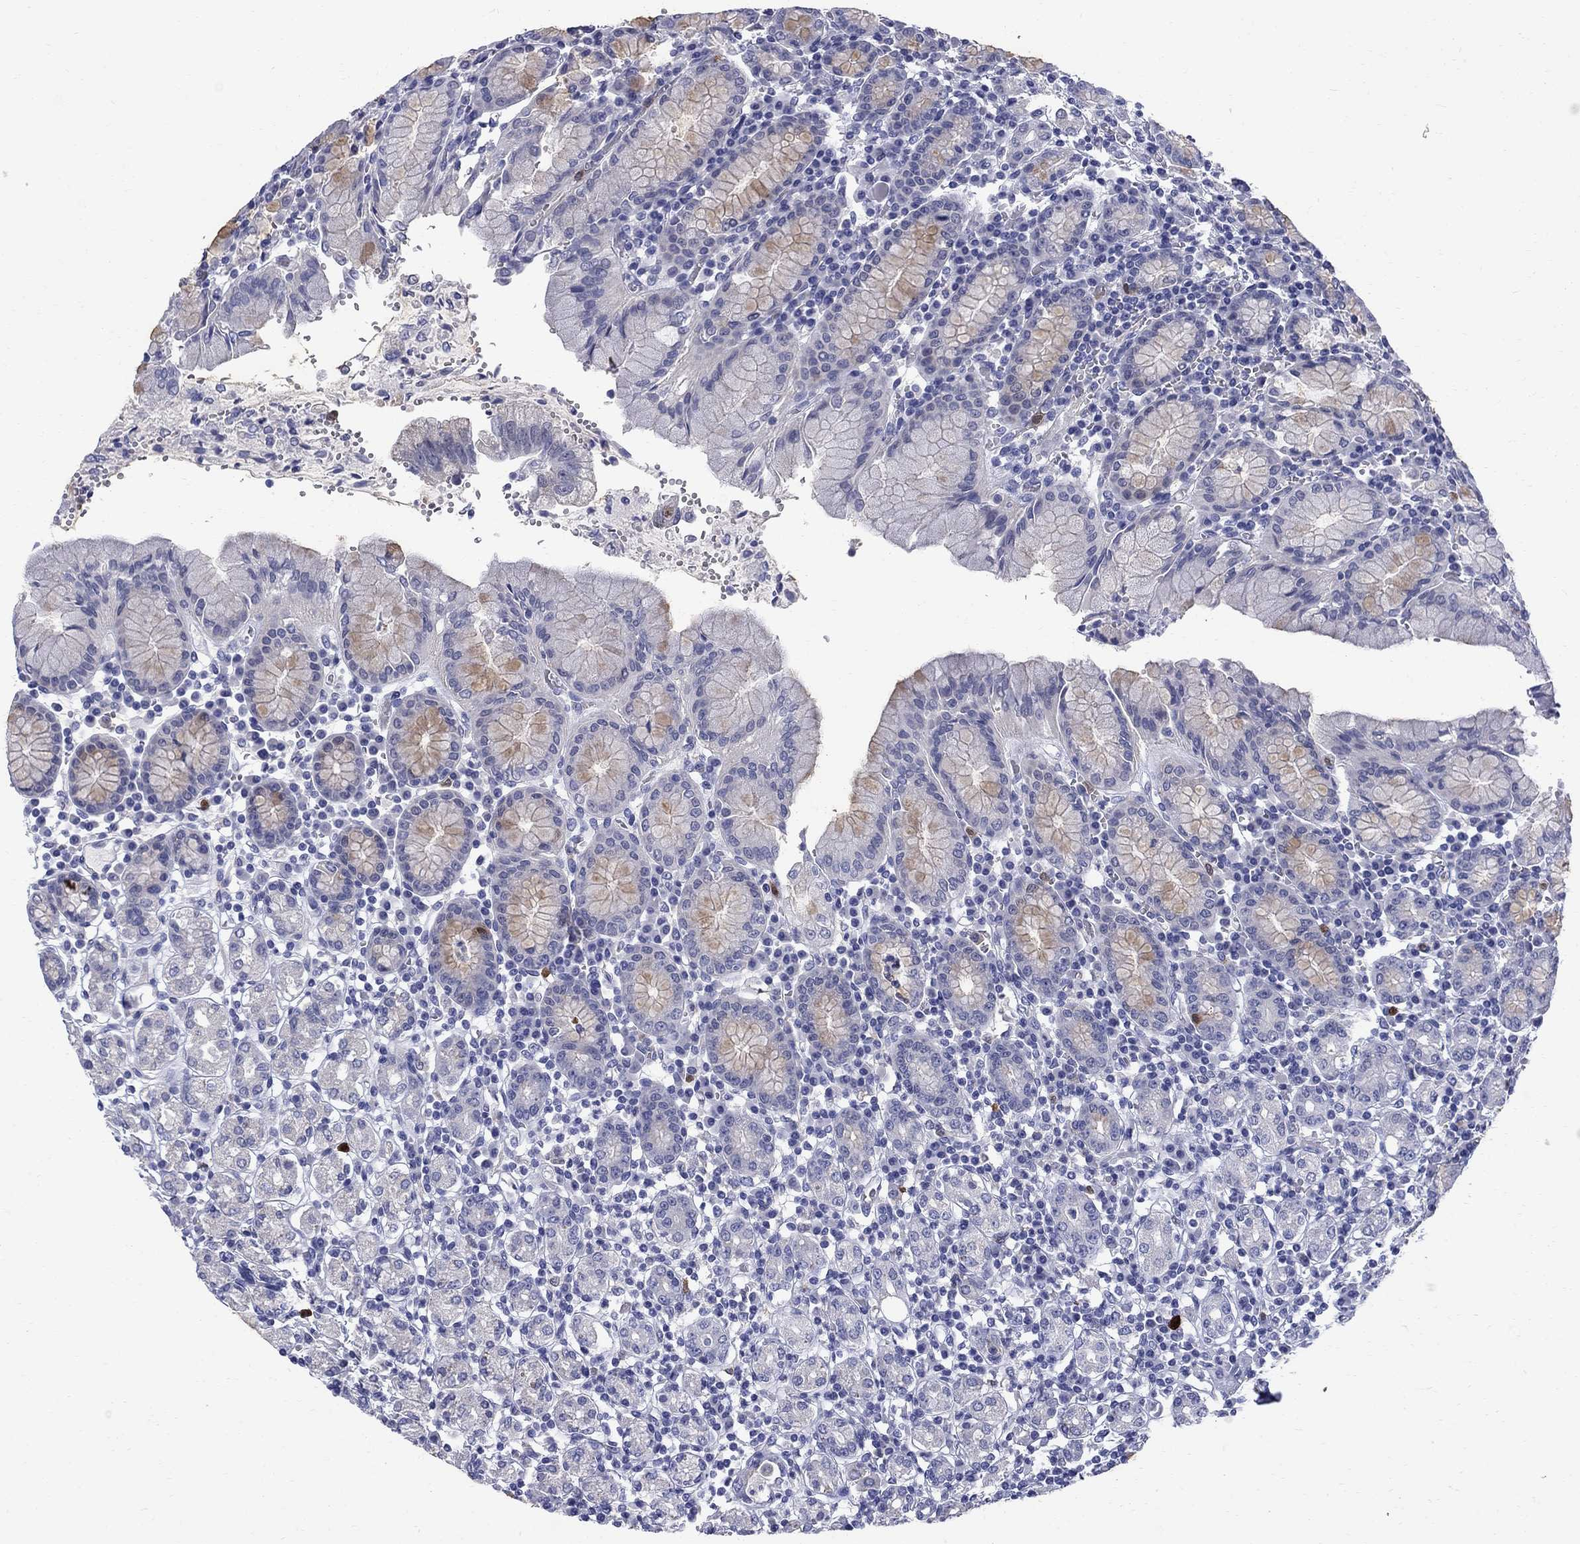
{"staining": {"intensity": "weak", "quantity": "<25%", "location": "cytoplasmic/membranous"}, "tissue": "stomach", "cell_type": "Glandular cells", "image_type": "normal", "snomed": [{"axis": "morphology", "description": "Normal tissue, NOS"}, {"axis": "topography", "description": "Stomach, upper"}, {"axis": "topography", "description": "Stomach"}], "caption": "High power microscopy histopathology image of an immunohistochemistry (IHC) histopathology image of normal stomach, revealing no significant staining in glandular cells.", "gene": "SERPINB2", "patient": {"sex": "male", "age": 62}}